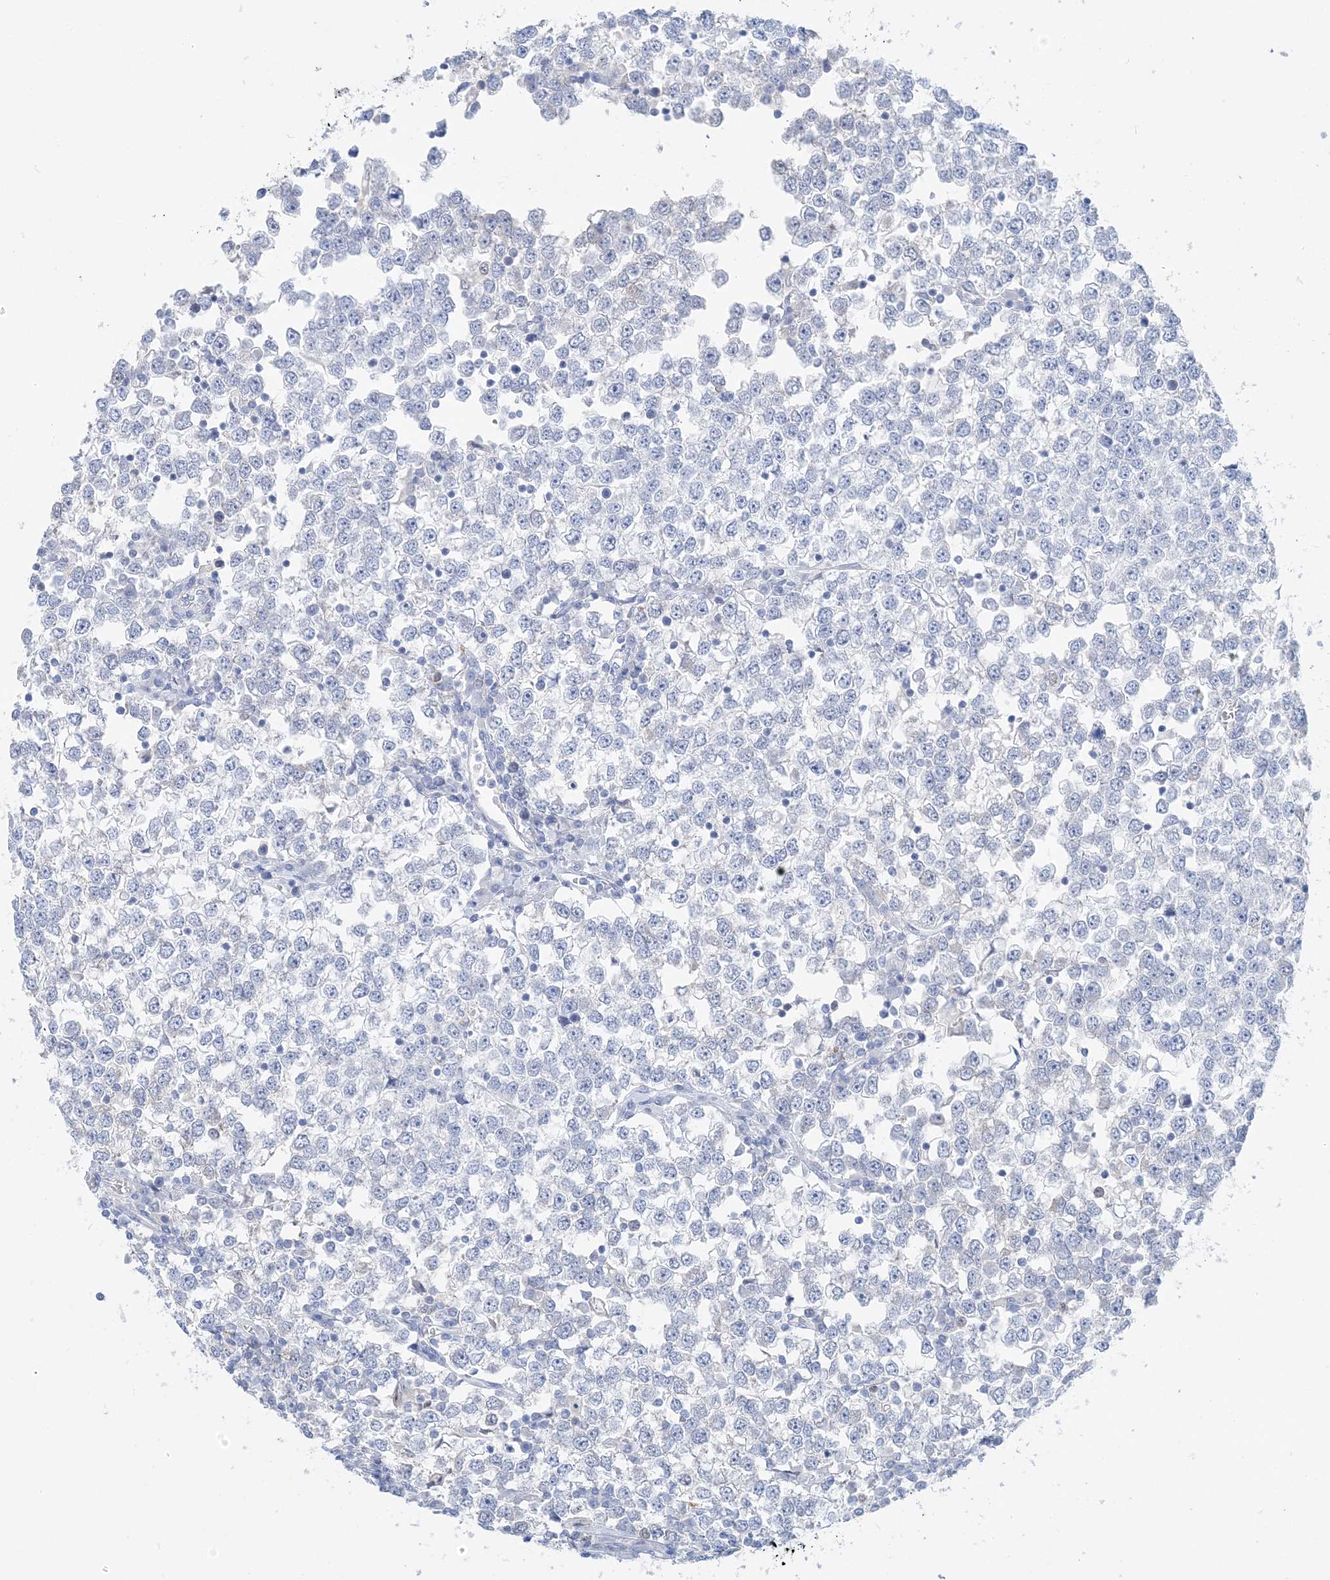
{"staining": {"intensity": "negative", "quantity": "none", "location": "none"}, "tissue": "testis cancer", "cell_type": "Tumor cells", "image_type": "cancer", "snomed": [{"axis": "morphology", "description": "Seminoma, NOS"}, {"axis": "topography", "description": "Testis"}], "caption": "An image of testis seminoma stained for a protein demonstrates no brown staining in tumor cells.", "gene": "HMGCS1", "patient": {"sex": "male", "age": 65}}